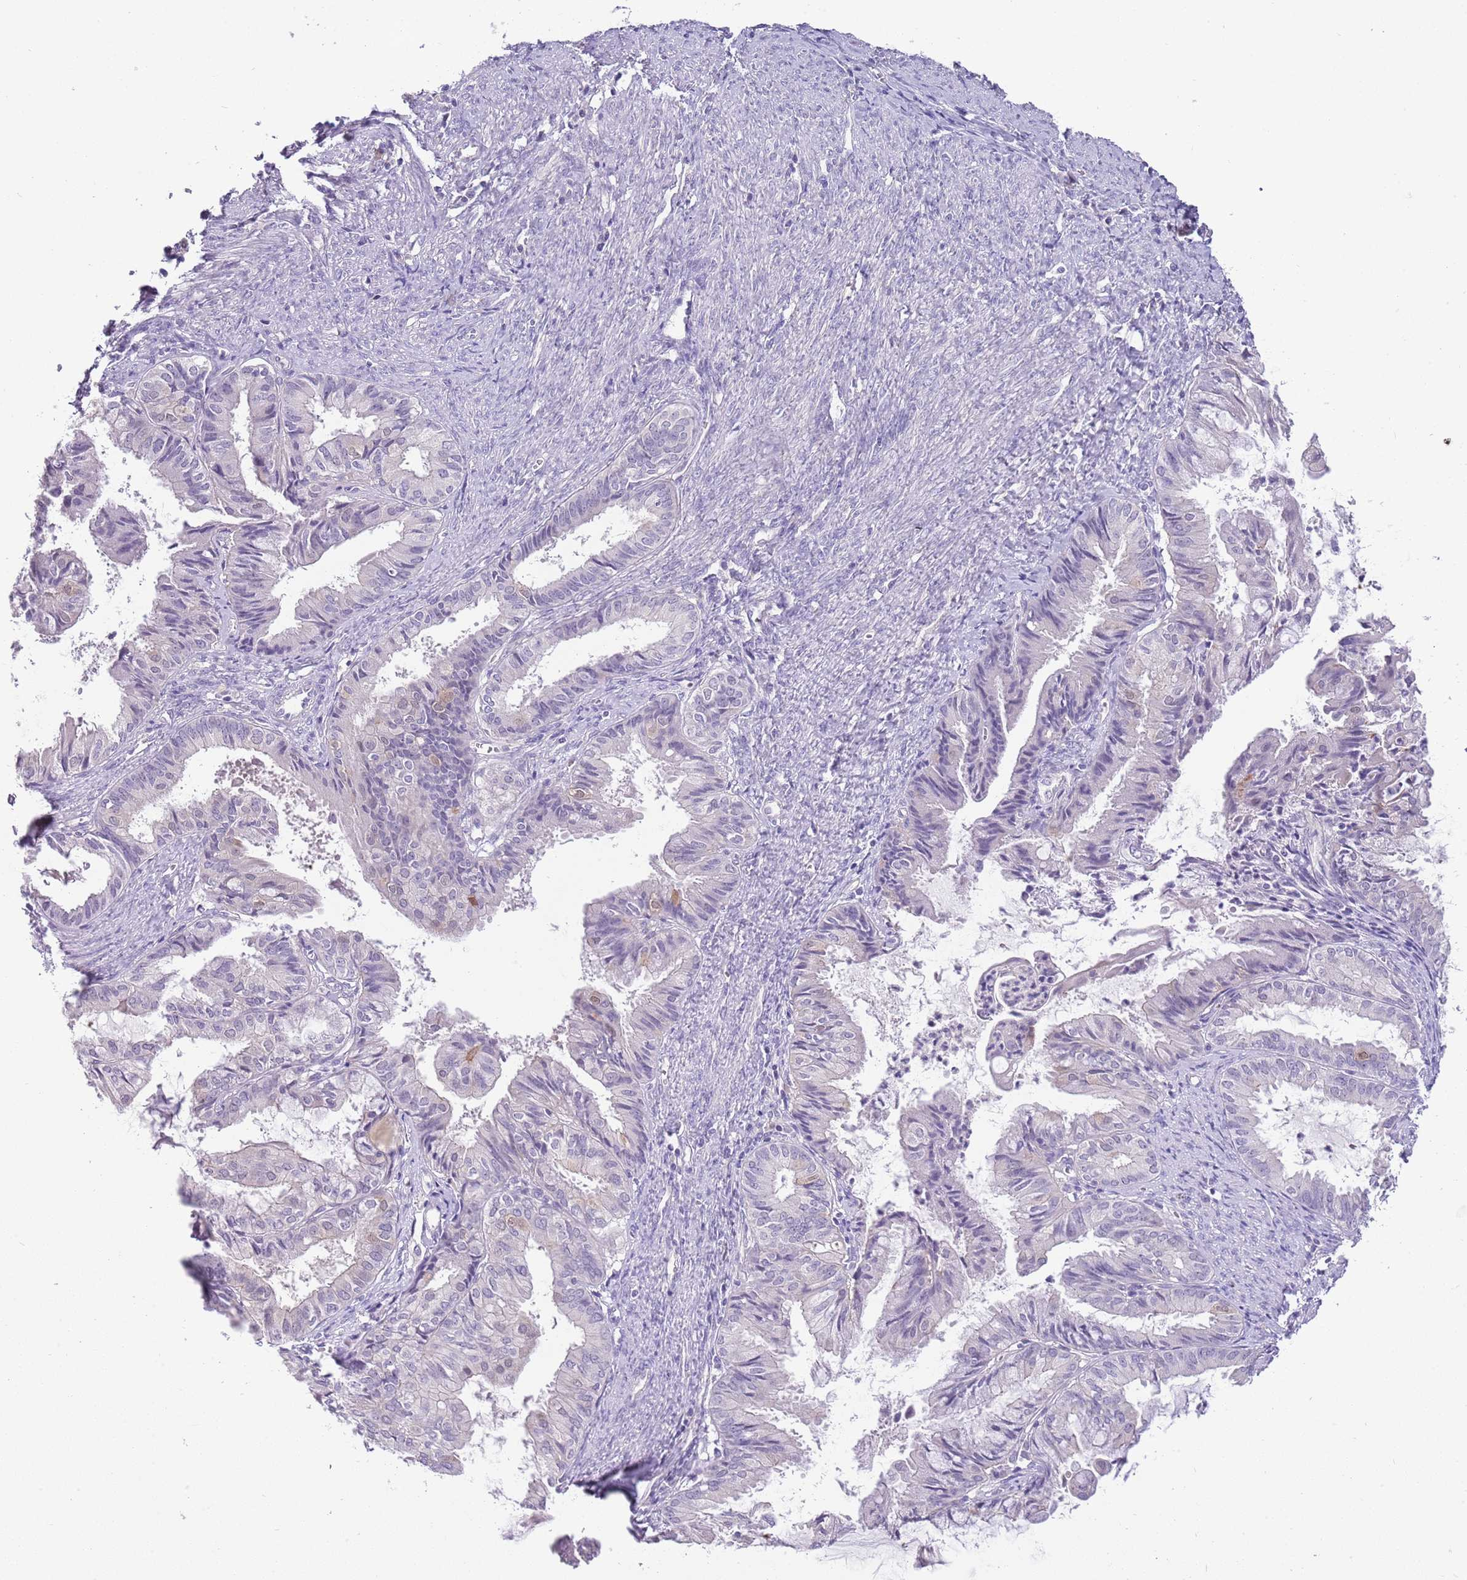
{"staining": {"intensity": "negative", "quantity": "none", "location": "none"}, "tissue": "endometrial cancer", "cell_type": "Tumor cells", "image_type": "cancer", "snomed": [{"axis": "morphology", "description": "Adenocarcinoma, NOS"}, {"axis": "topography", "description": "Endometrium"}], "caption": "Endometrial adenocarcinoma was stained to show a protein in brown. There is no significant expression in tumor cells.", "gene": "CFAP73", "patient": {"sex": "female", "age": 86}}